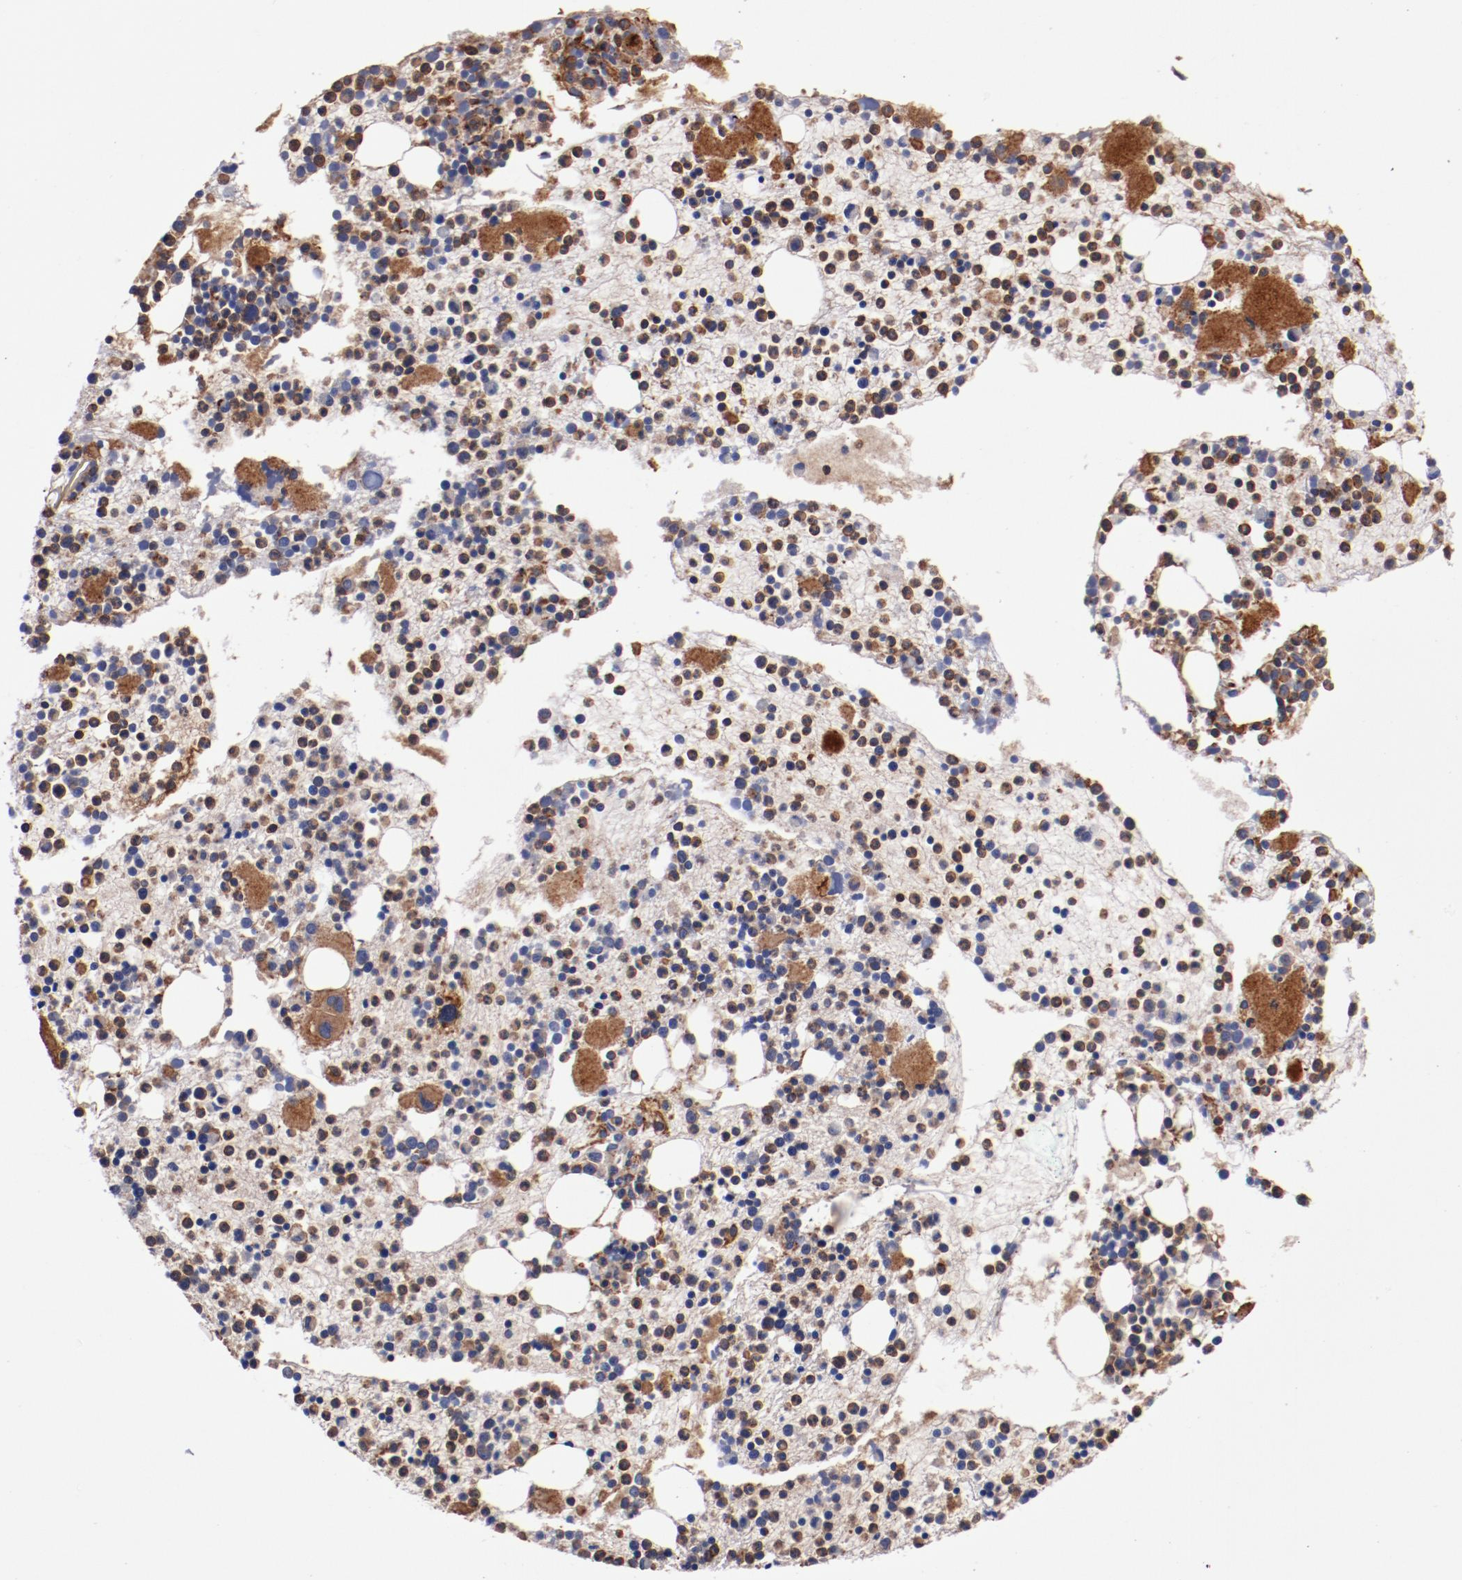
{"staining": {"intensity": "strong", "quantity": ">75%", "location": "cytoplasmic/membranous"}, "tissue": "bone marrow", "cell_type": "Hematopoietic cells", "image_type": "normal", "snomed": [{"axis": "morphology", "description": "Normal tissue, NOS"}, {"axis": "topography", "description": "Bone marrow"}], "caption": "Brown immunohistochemical staining in unremarkable bone marrow demonstrates strong cytoplasmic/membranous staining in about >75% of hematopoietic cells.", "gene": "TMOD3", "patient": {"sex": "male", "age": 15}}